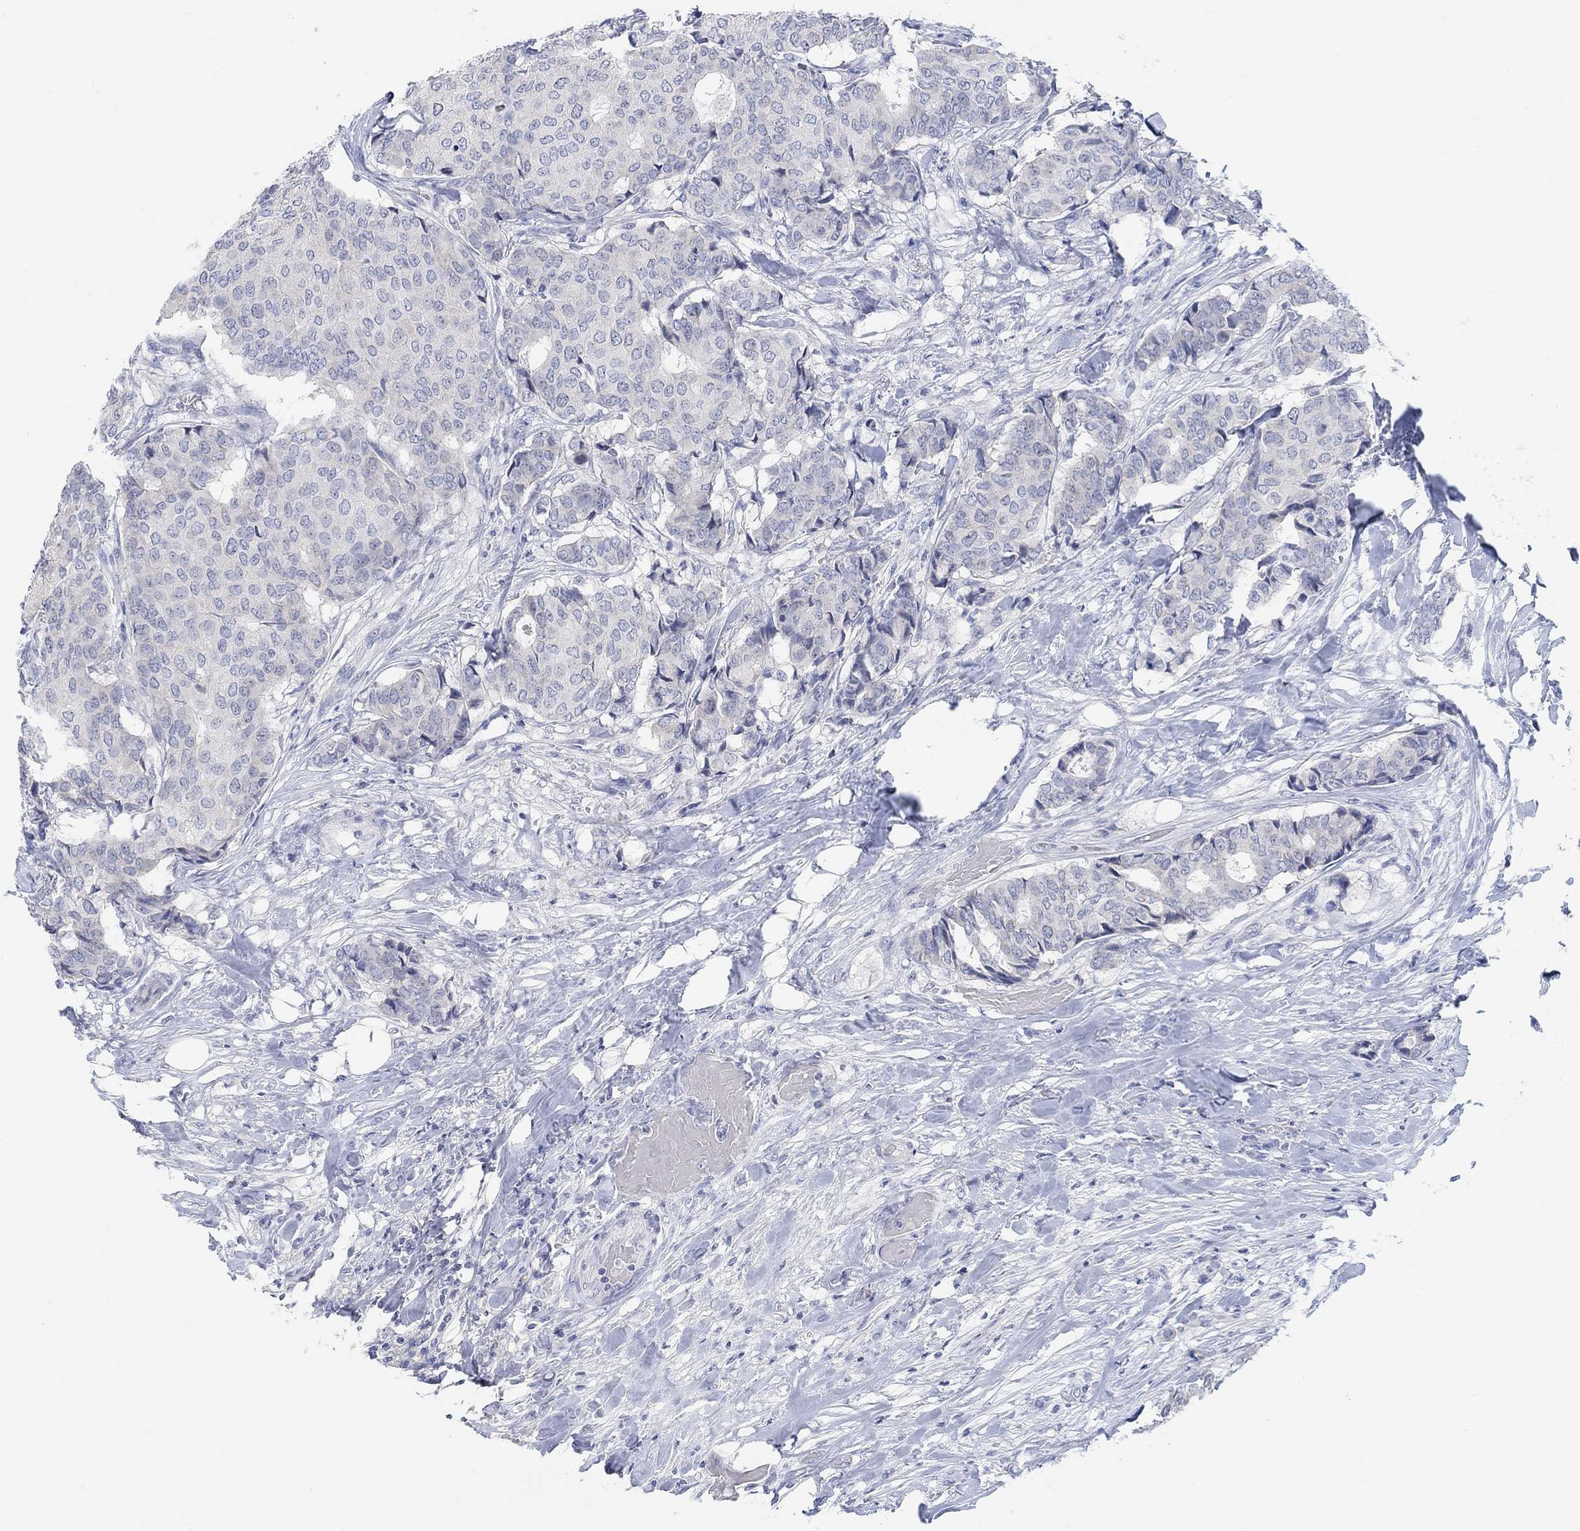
{"staining": {"intensity": "negative", "quantity": "none", "location": "none"}, "tissue": "breast cancer", "cell_type": "Tumor cells", "image_type": "cancer", "snomed": [{"axis": "morphology", "description": "Duct carcinoma"}, {"axis": "topography", "description": "Breast"}], "caption": "DAB (3,3'-diaminobenzidine) immunohistochemical staining of breast cancer (infiltrating ductal carcinoma) displays no significant staining in tumor cells.", "gene": "ATP6V1E2", "patient": {"sex": "female", "age": 75}}